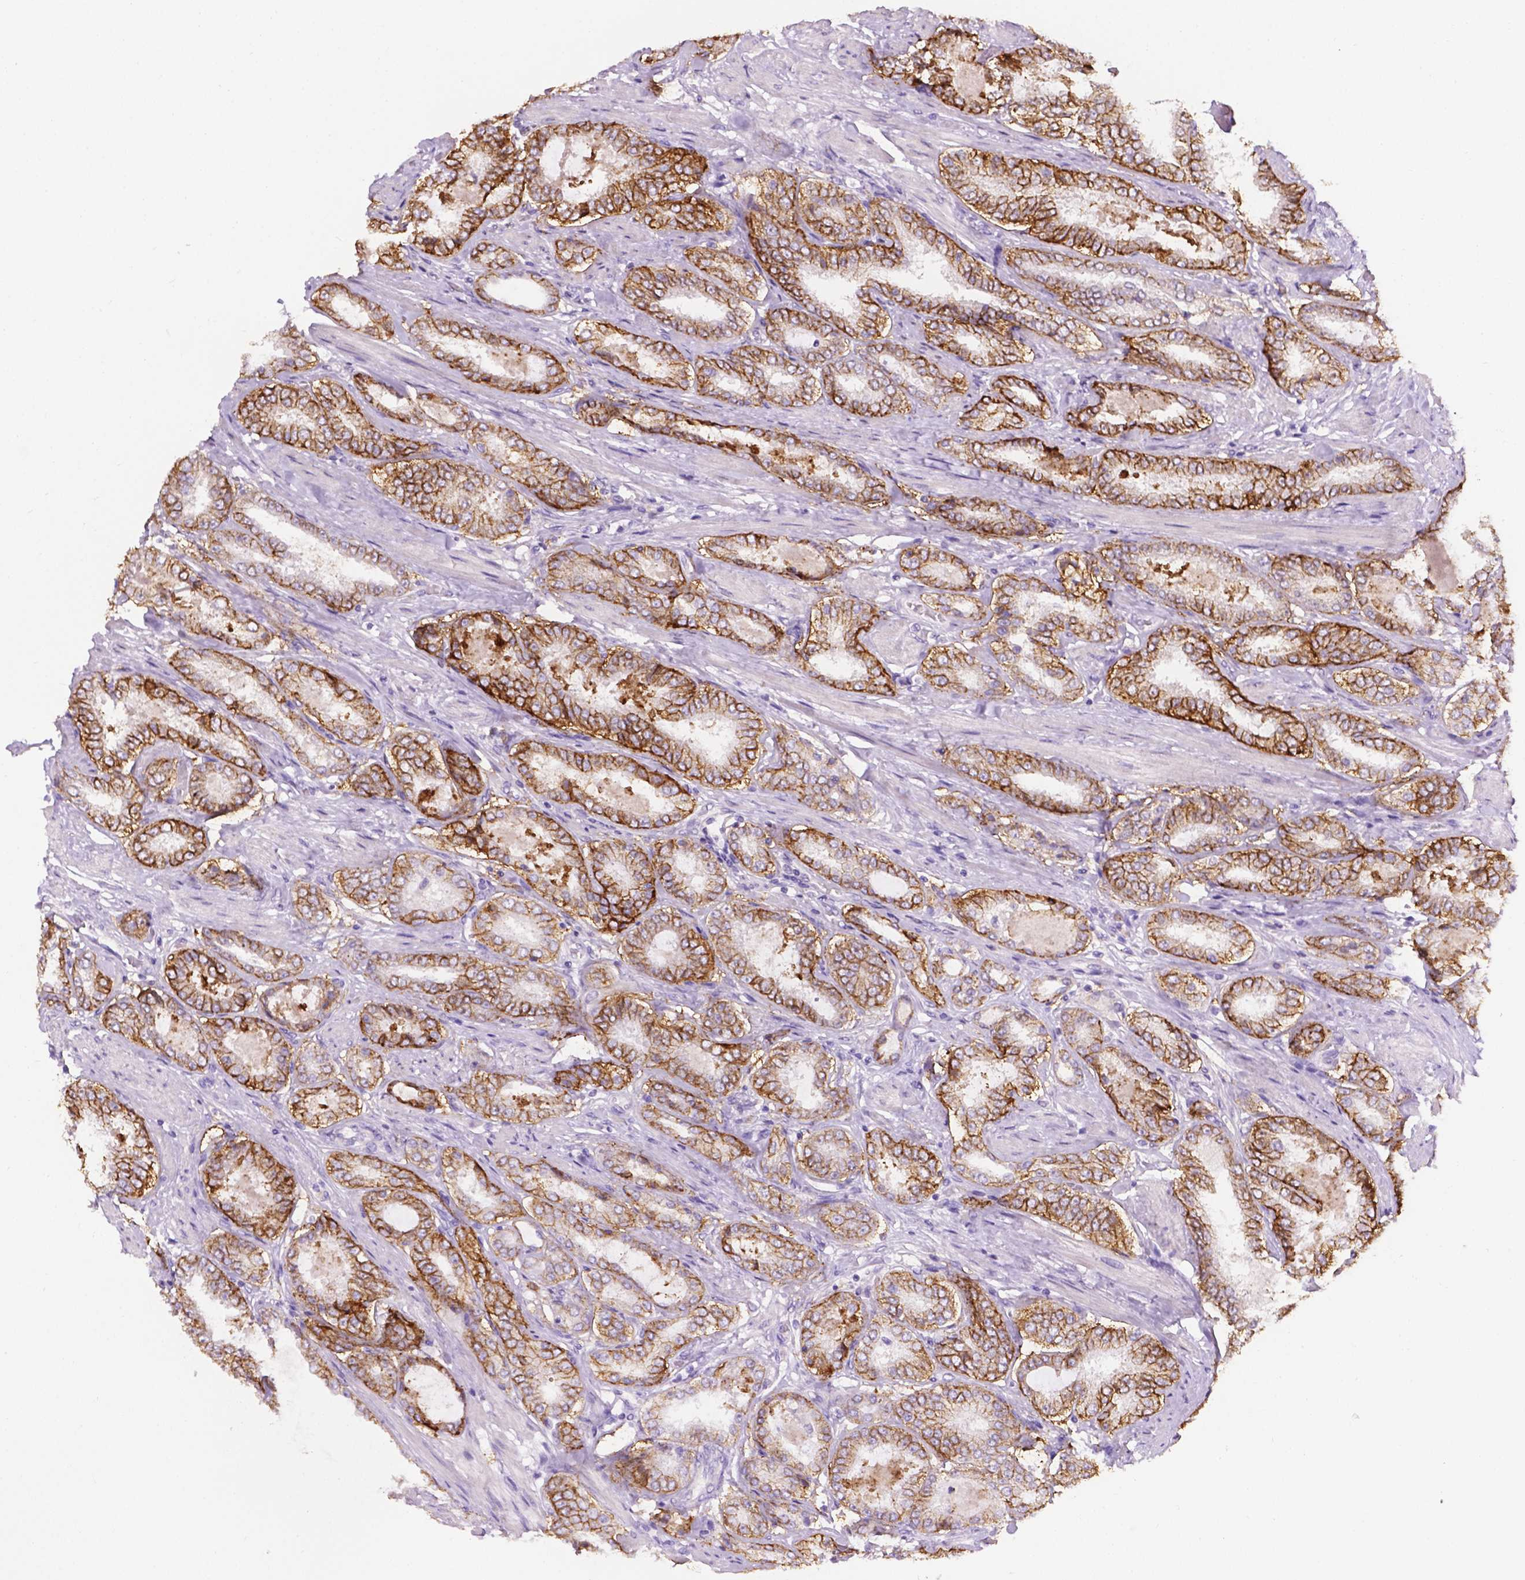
{"staining": {"intensity": "strong", "quantity": "25%-75%", "location": "cytoplasmic/membranous"}, "tissue": "prostate cancer", "cell_type": "Tumor cells", "image_type": "cancer", "snomed": [{"axis": "morphology", "description": "Adenocarcinoma, High grade"}, {"axis": "topography", "description": "Prostate"}], "caption": "Tumor cells demonstrate strong cytoplasmic/membranous positivity in approximately 25%-75% of cells in prostate cancer.", "gene": "TACSTD2", "patient": {"sex": "male", "age": 63}}